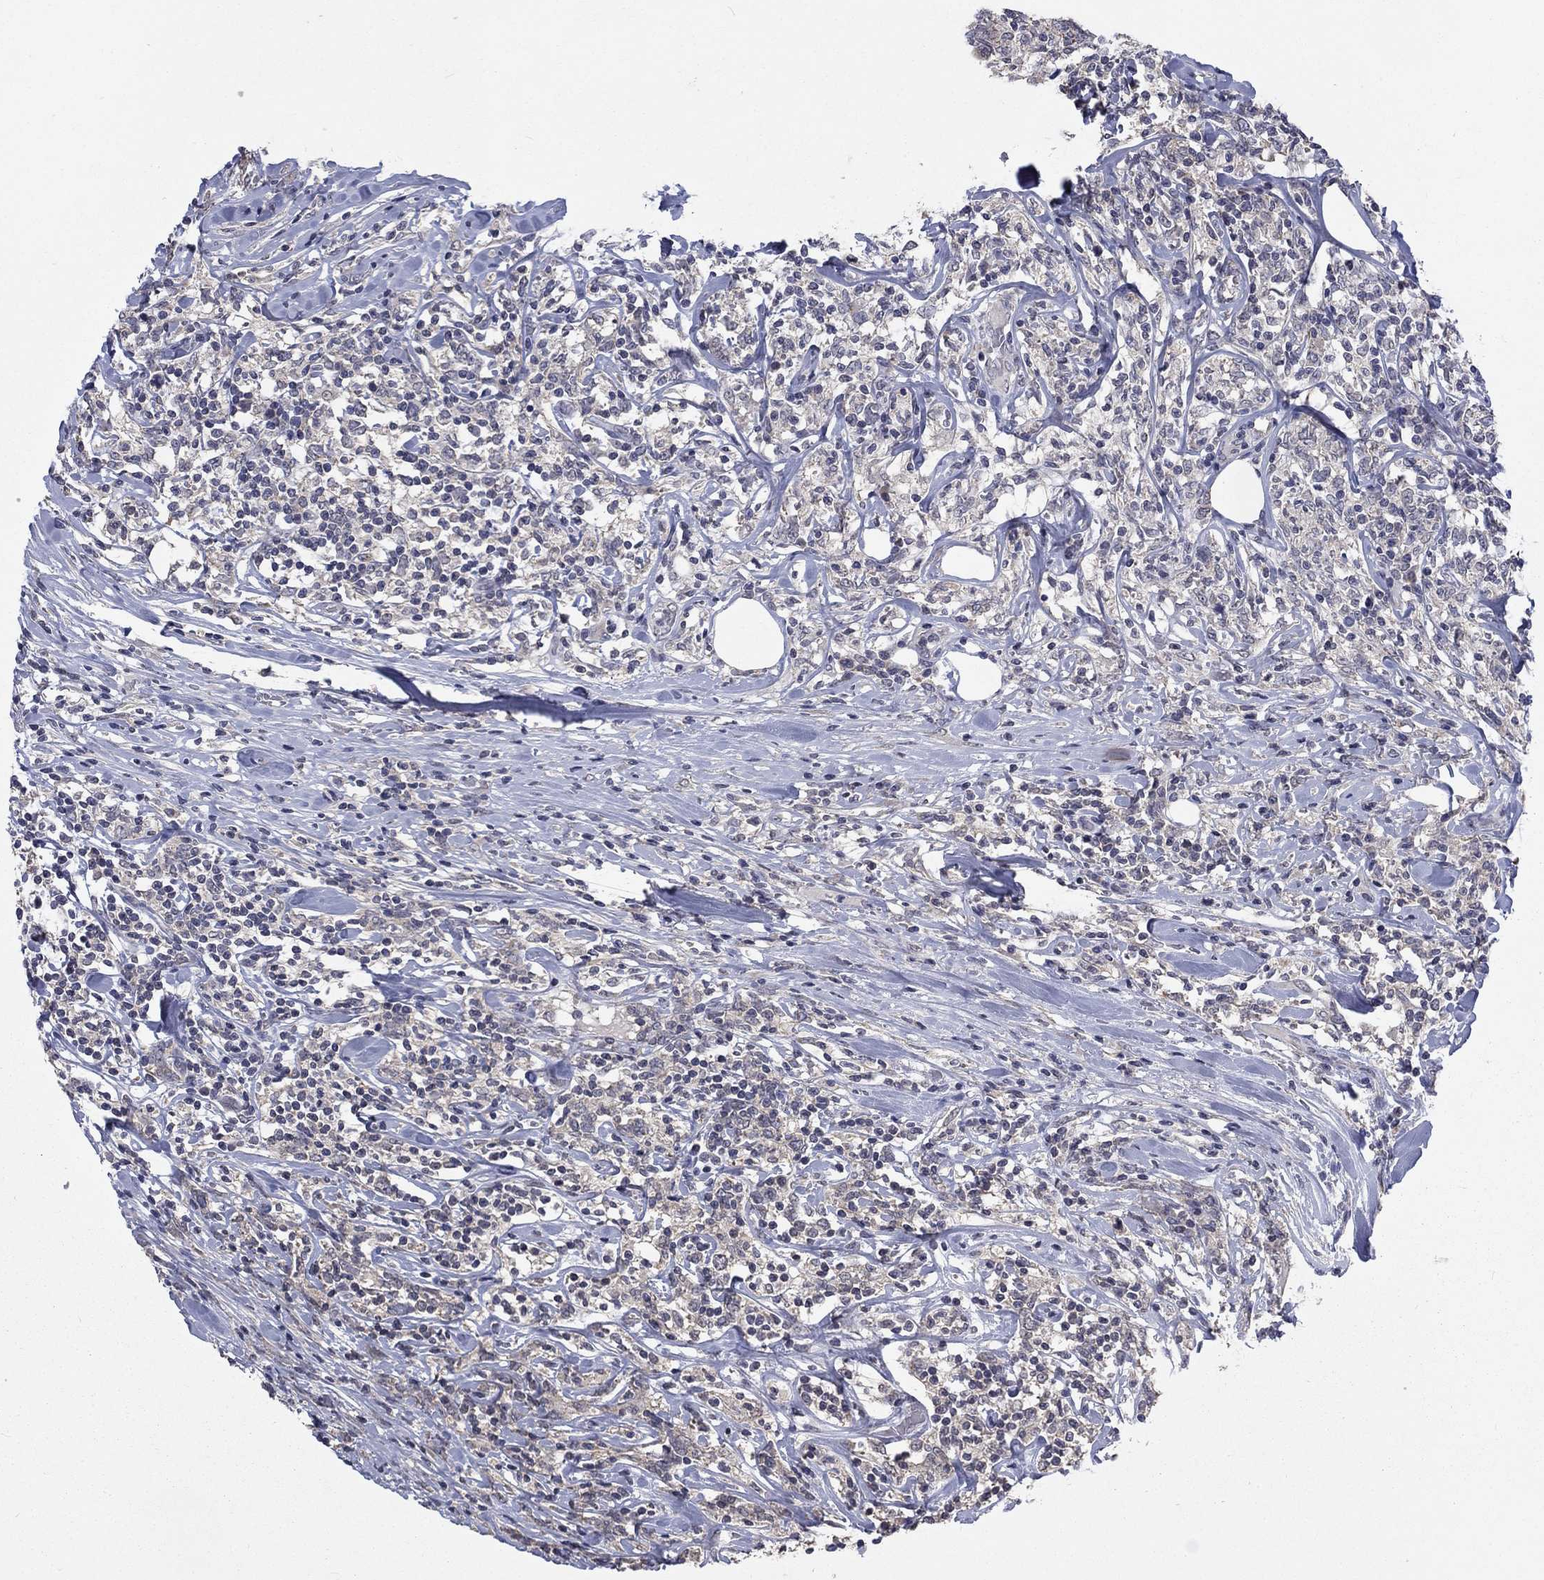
{"staining": {"intensity": "negative", "quantity": "none", "location": "none"}, "tissue": "lymphoma", "cell_type": "Tumor cells", "image_type": "cancer", "snomed": [{"axis": "morphology", "description": "Malignant lymphoma, non-Hodgkin's type, High grade"}, {"axis": "topography", "description": "Lymph node"}], "caption": "Tumor cells show no significant protein positivity in high-grade malignant lymphoma, non-Hodgkin's type. (Stains: DAB (3,3'-diaminobenzidine) immunohistochemistry with hematoxylin counter stain, Microscopy: brightfield microscopy at high magnification).", "gene": "SPATA33", "patient": {"sex": "female", "age": 84}}